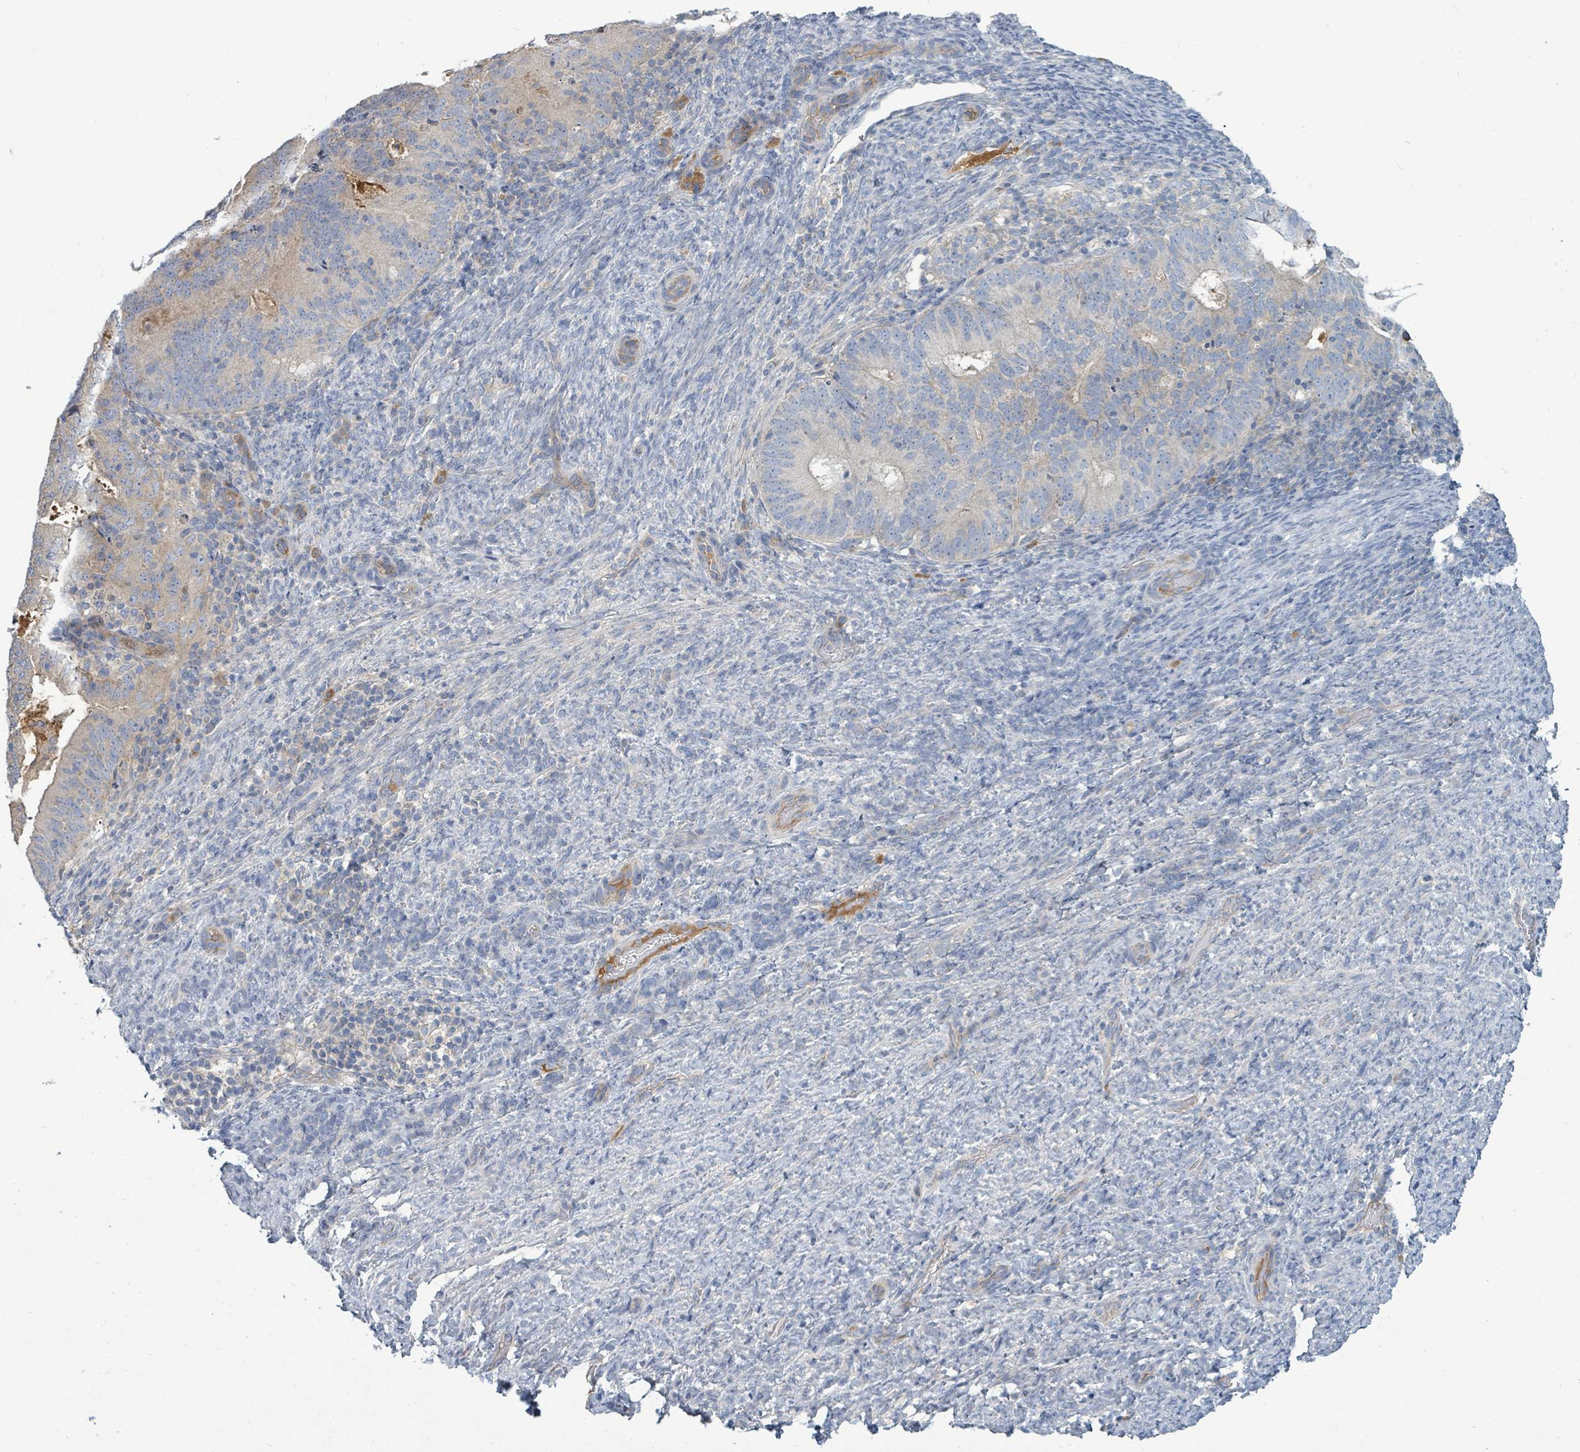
{"staining": {"intensity": "weak", "quantity": "25%-75%", "location": "cytoplasmic/membranous"}, "tissue": "endometrial cancer", "cell_type": "Tumor cells", "image_type": "cancer", "snomed": [{"axis": "morphology", "description": "Adenocarcinoma, NOS"}, {"axis": "topography", "description": "Endometrium"}], "caption": "Immunohistochemical staining of endometrial adenocarcinoma reveals weak cytoplasmic/membranous protein staining in approximately 25%-75% of tumor cells. Immunohistochemistry stains the protein of interest in brown and the nuclei are stained blue.", "gene": "SLC25A23", "patient": {"sex": "female", "age": 70}}